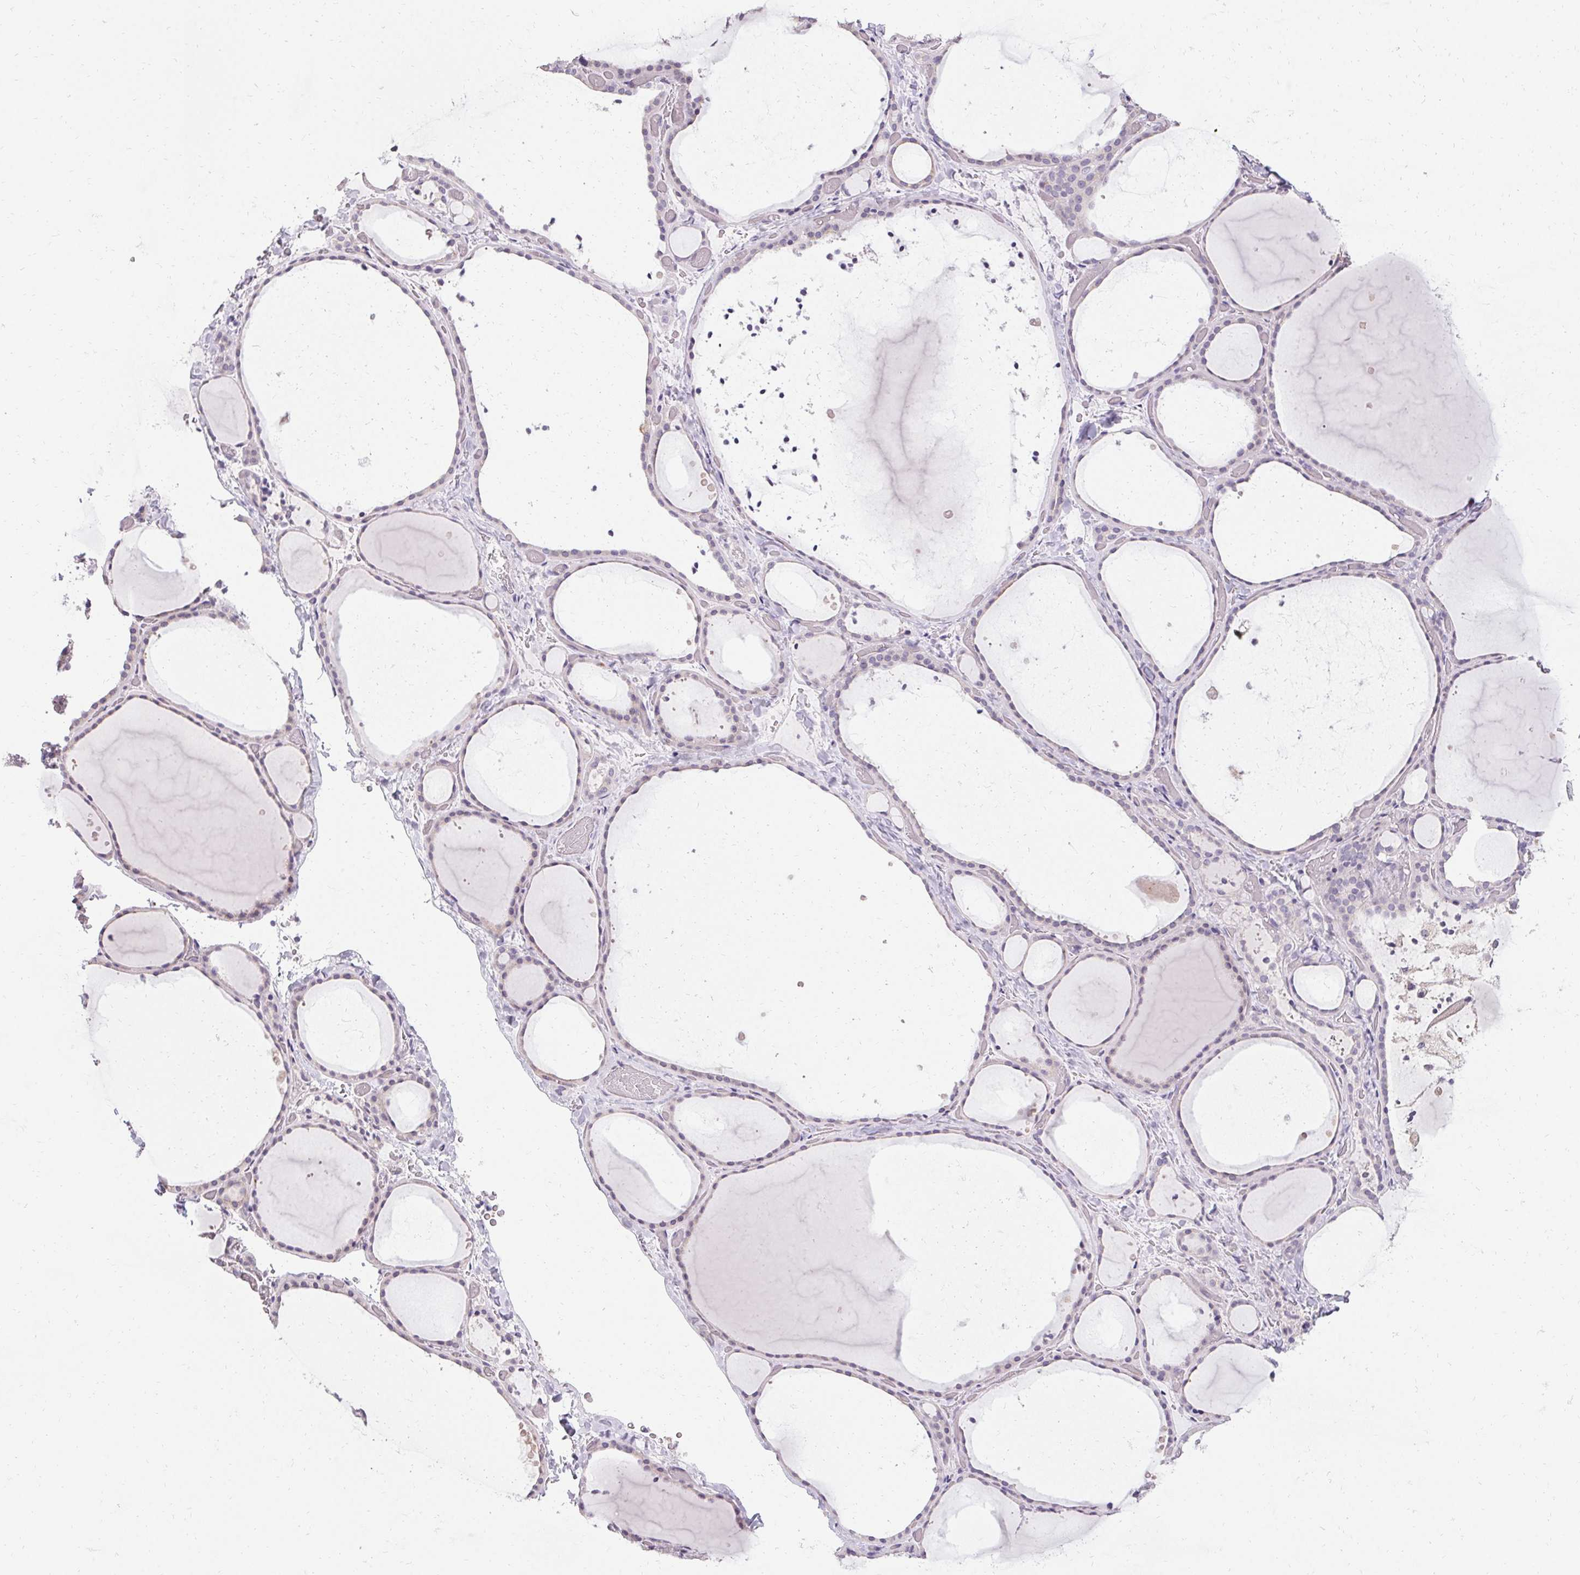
{"staining": {"intensity": "negative", "quantity": "none", "location": "none"}, "tissue": "thyroid gland", "cell_type": "Glandular cells", "image_type": "normal", "snomed": [{"axis": "morphology", "description": "Normal tissue, NOS"}, {"axis": "topography", "description": "Thyroid gland"}], "caption": "Photomicrograph shows no protein positivity in glandular cells of unremarkable thyroid gland.", "gene": "HSD17B3", "patient": {"sex": "female", "age": 36}}